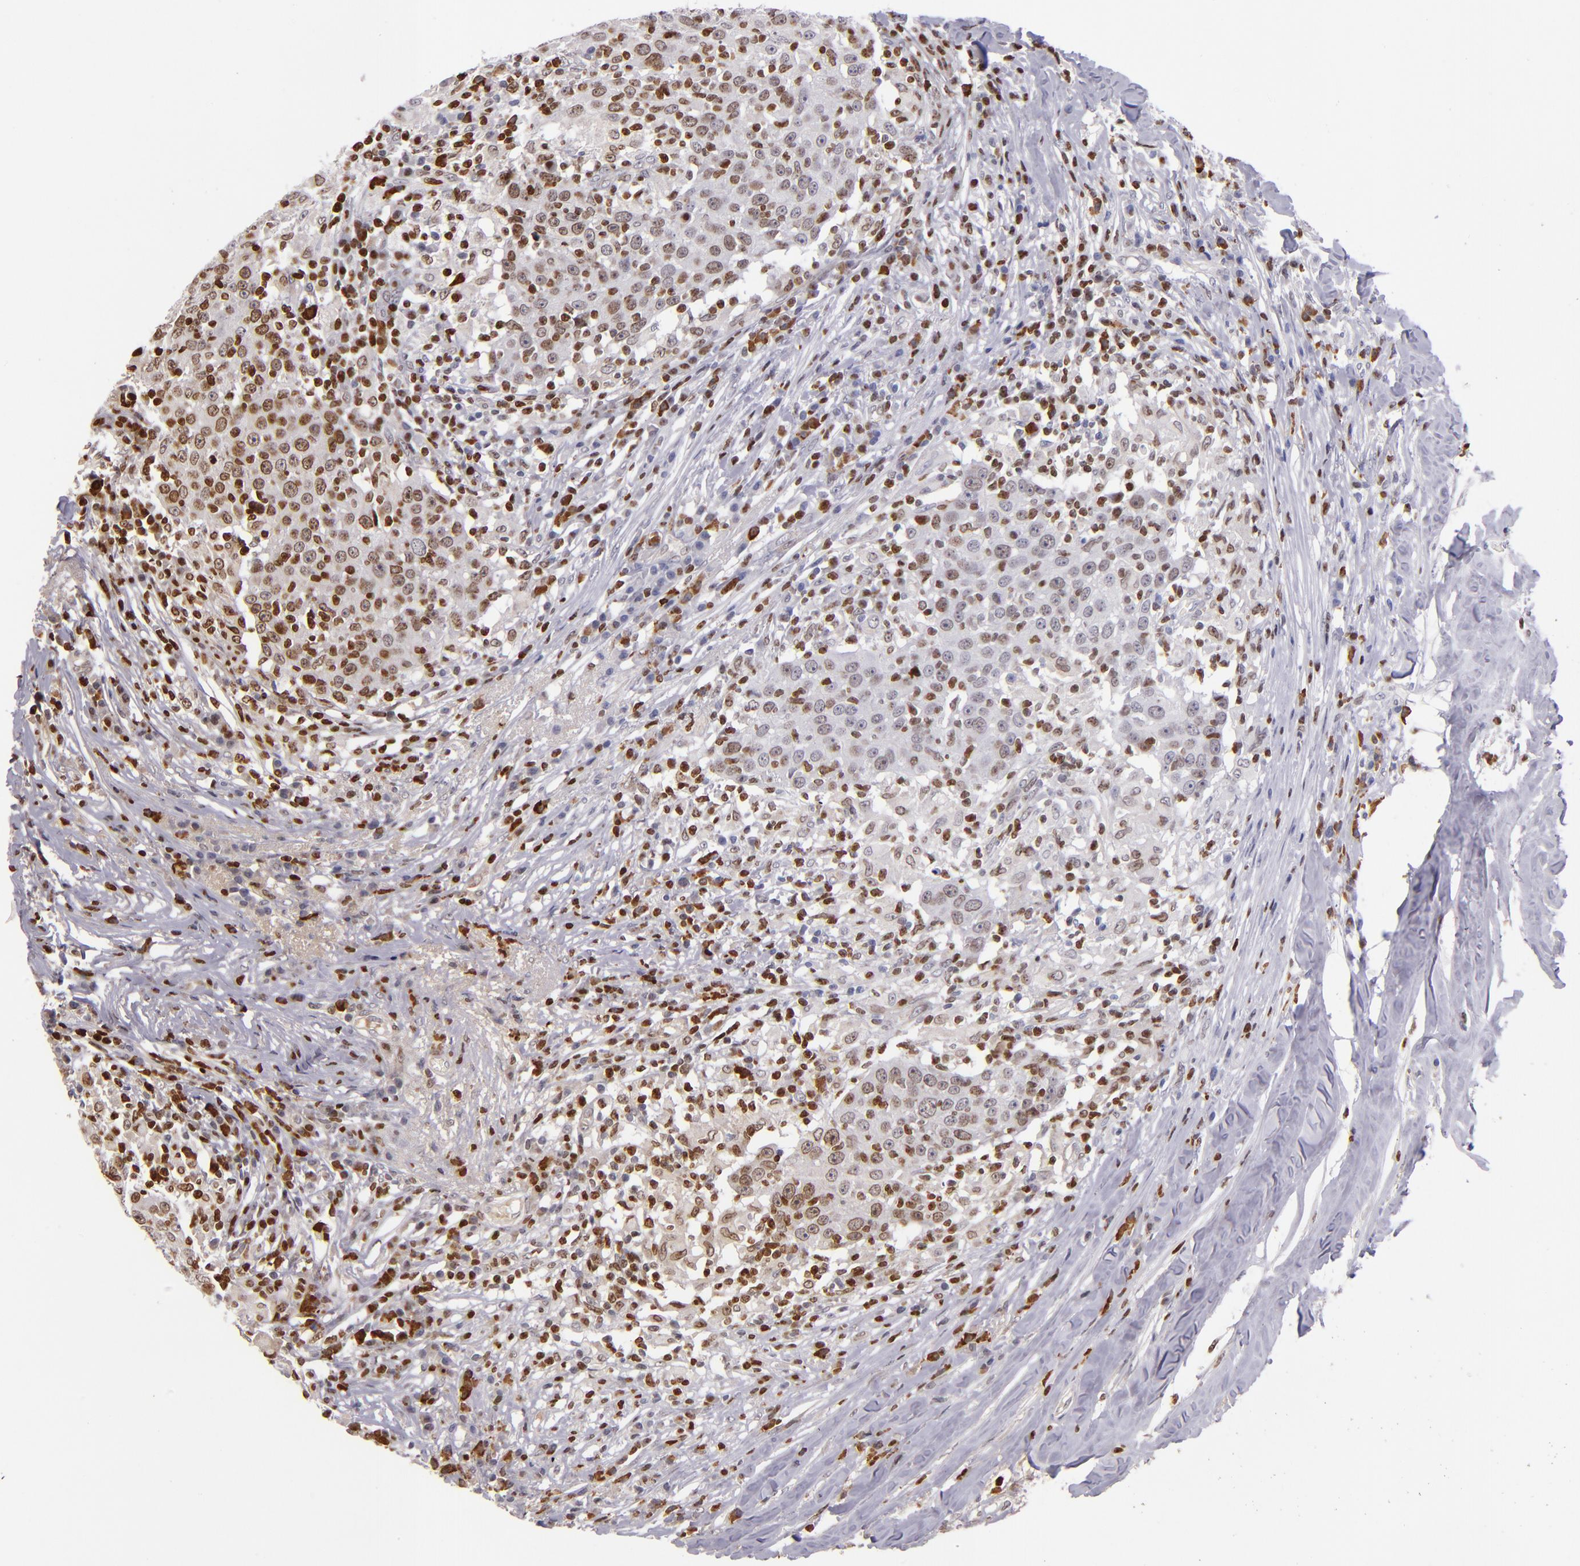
{"staining": {"intensity": "strong", "quantity": "25%-75%", "location": "nuclear"}, "tissue": "head and neck cancer", "cell_type": "Tumor cells", "image_type": "cancer", "snomed": [{"axis": "morphology", "description": "Adenocarcinoma, NOS"}, {"axis": "topography", "description": "Salivary gland"}, {"axis": "topography", "description": "Head-Neck"}], "caption": "This image reveals IHC staining of head and neck adenocarcinoma, with high strong nuclear staining in about 25%-75% of tumor cells.", "gene": "CDKL5", "patient": {"sex": "female", "age": 65}}